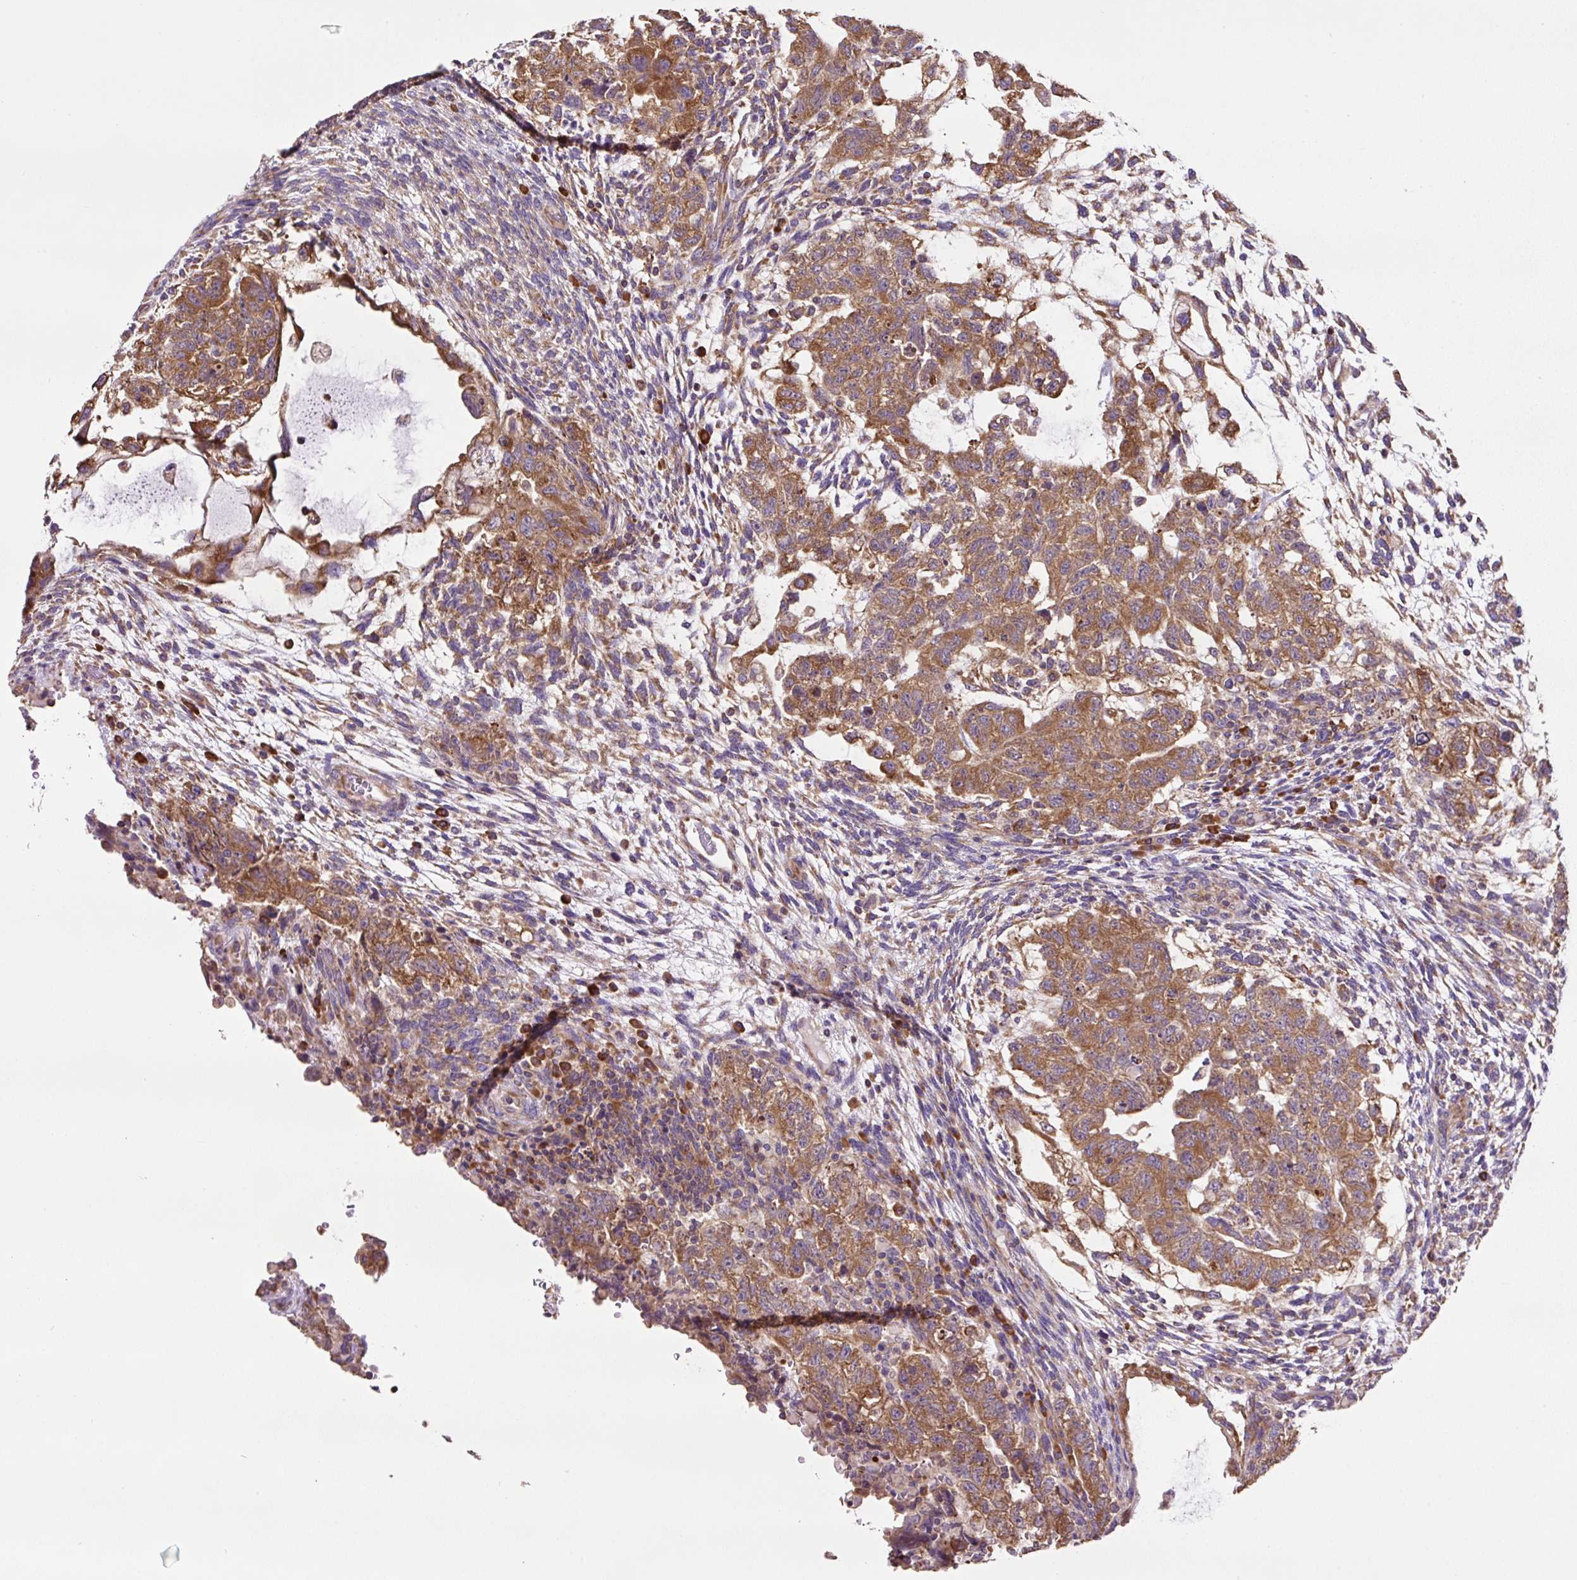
{"staining": {"intensity": "moderate", "quantity": ">75%", "location": "cytoplasmic/membranous"}, "tissue": "testis cancer", "cell_type": "Tumor cells", "image_type": "cancer", "snomed": [{"axis": "morphology", "description": "Normal tissue, NOS"}, {"axis": "morphology", "description": "Carcinoma, Embryonal, NOS"}, {"axis": "topography", "description": "Testis"}], "caption": "This photomicrograph shows IHC staining of human testis embryonal carcinoma, with medium moderate cytoplasmic/membranous expression in approximately >75% of tumor cells.", "gene": "RPS23", "patient": {"sex": "male", "age": 36}}